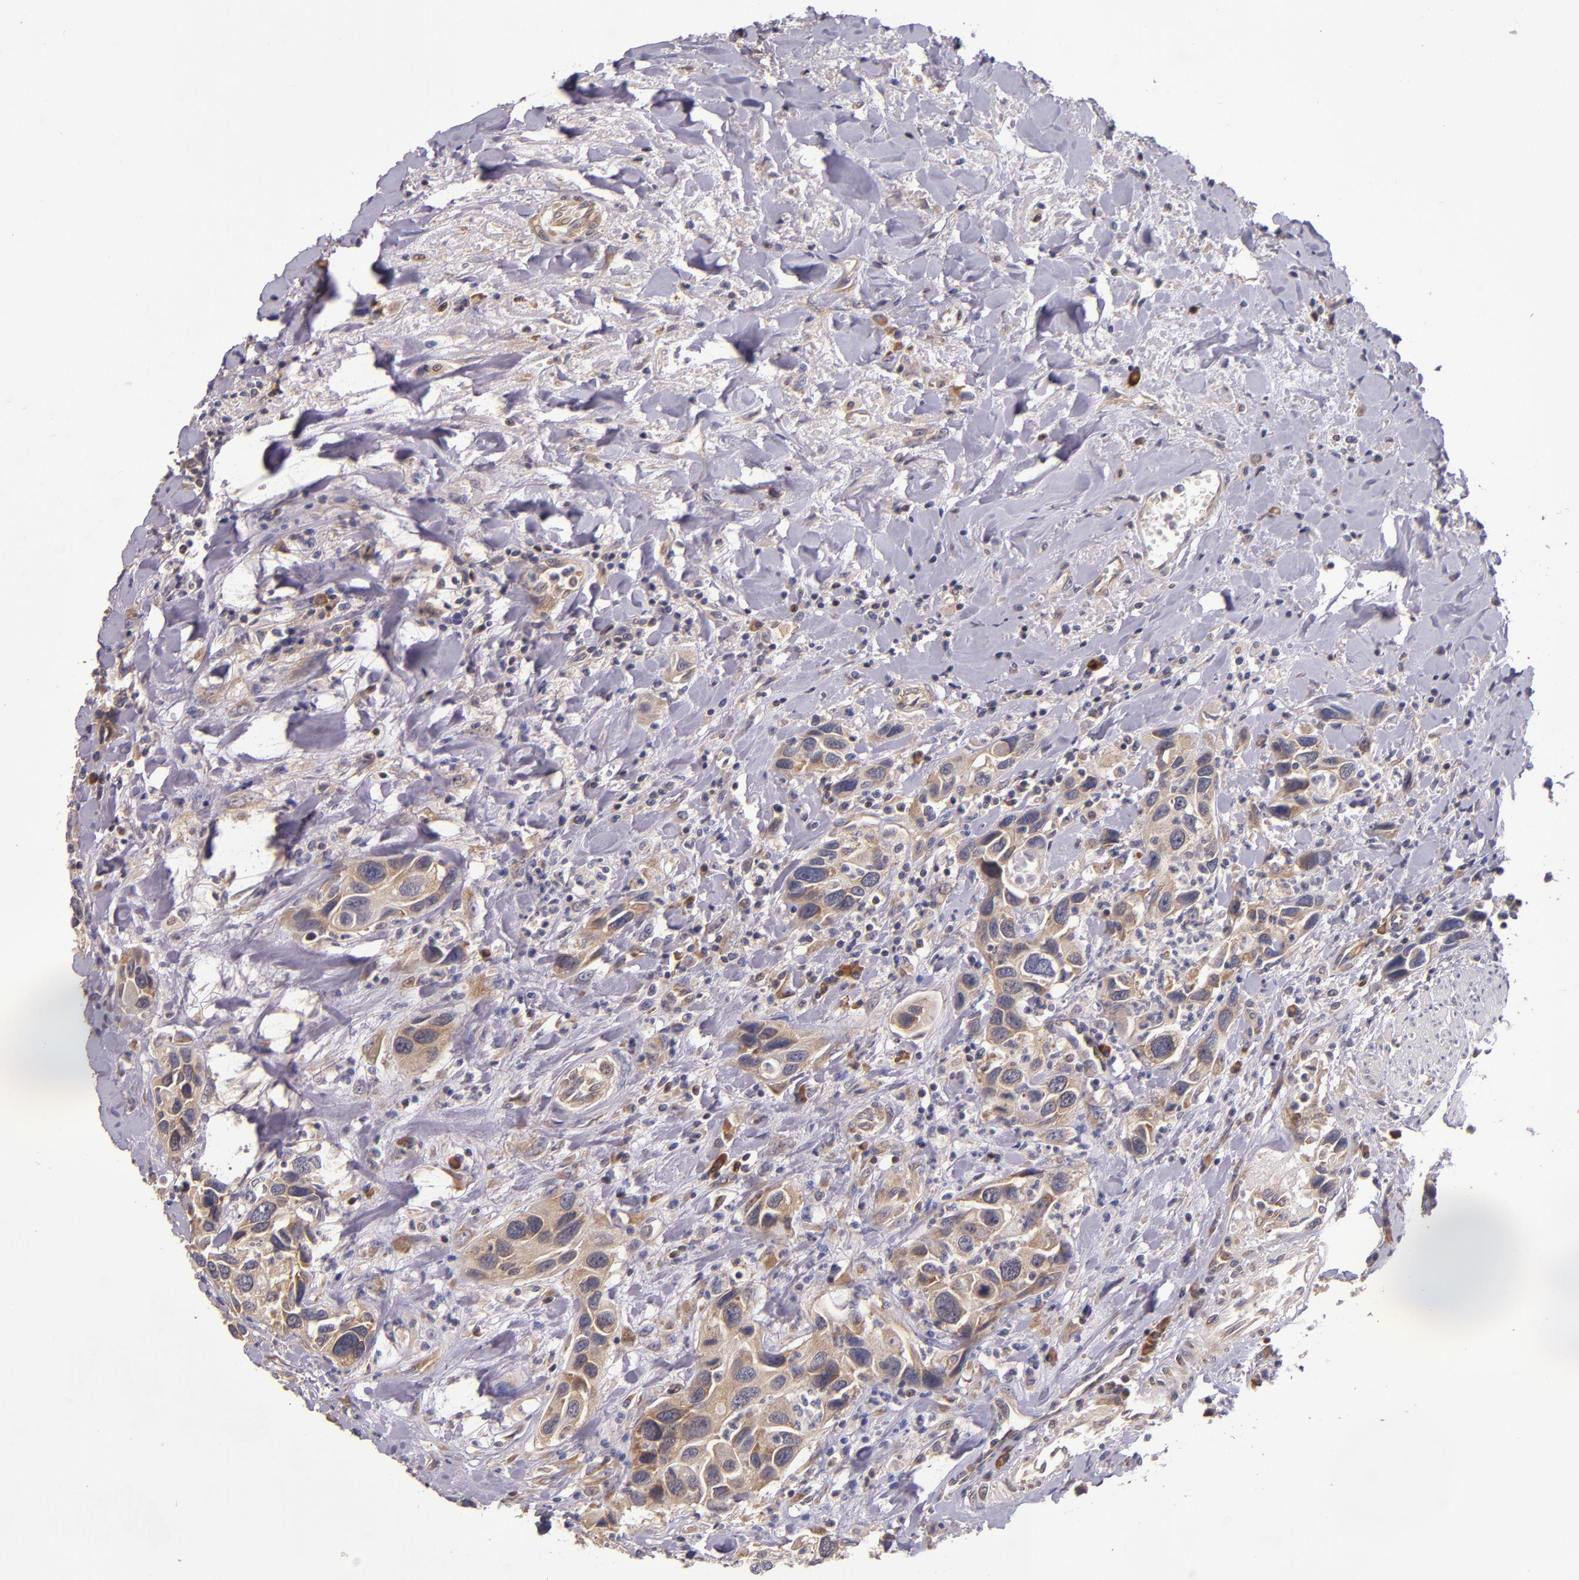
{"staining": {"intensity": "moderate", "quantity": ">75%", "location": "cytoplasmic/membranous"}, "tissue": "urothelial cancer", "cell_type": "Tumor cells", "image_type": "cancer", "snomed": [{"axis": "morphology", "description": "Urothelial carcinoma, High grade"}, {"axis": "topography", "description": "Urinary bladder"}], "caption": "Immunohistochemistry (IHC) (DAB) staining of high-grade urothelial carcinoma shows moderate cytoplasmic/membranous protein positivity in about >75% of tumor cells.", "gene": "EIF4ENIF1", "patient": {"sex": "male", "age": 66}}